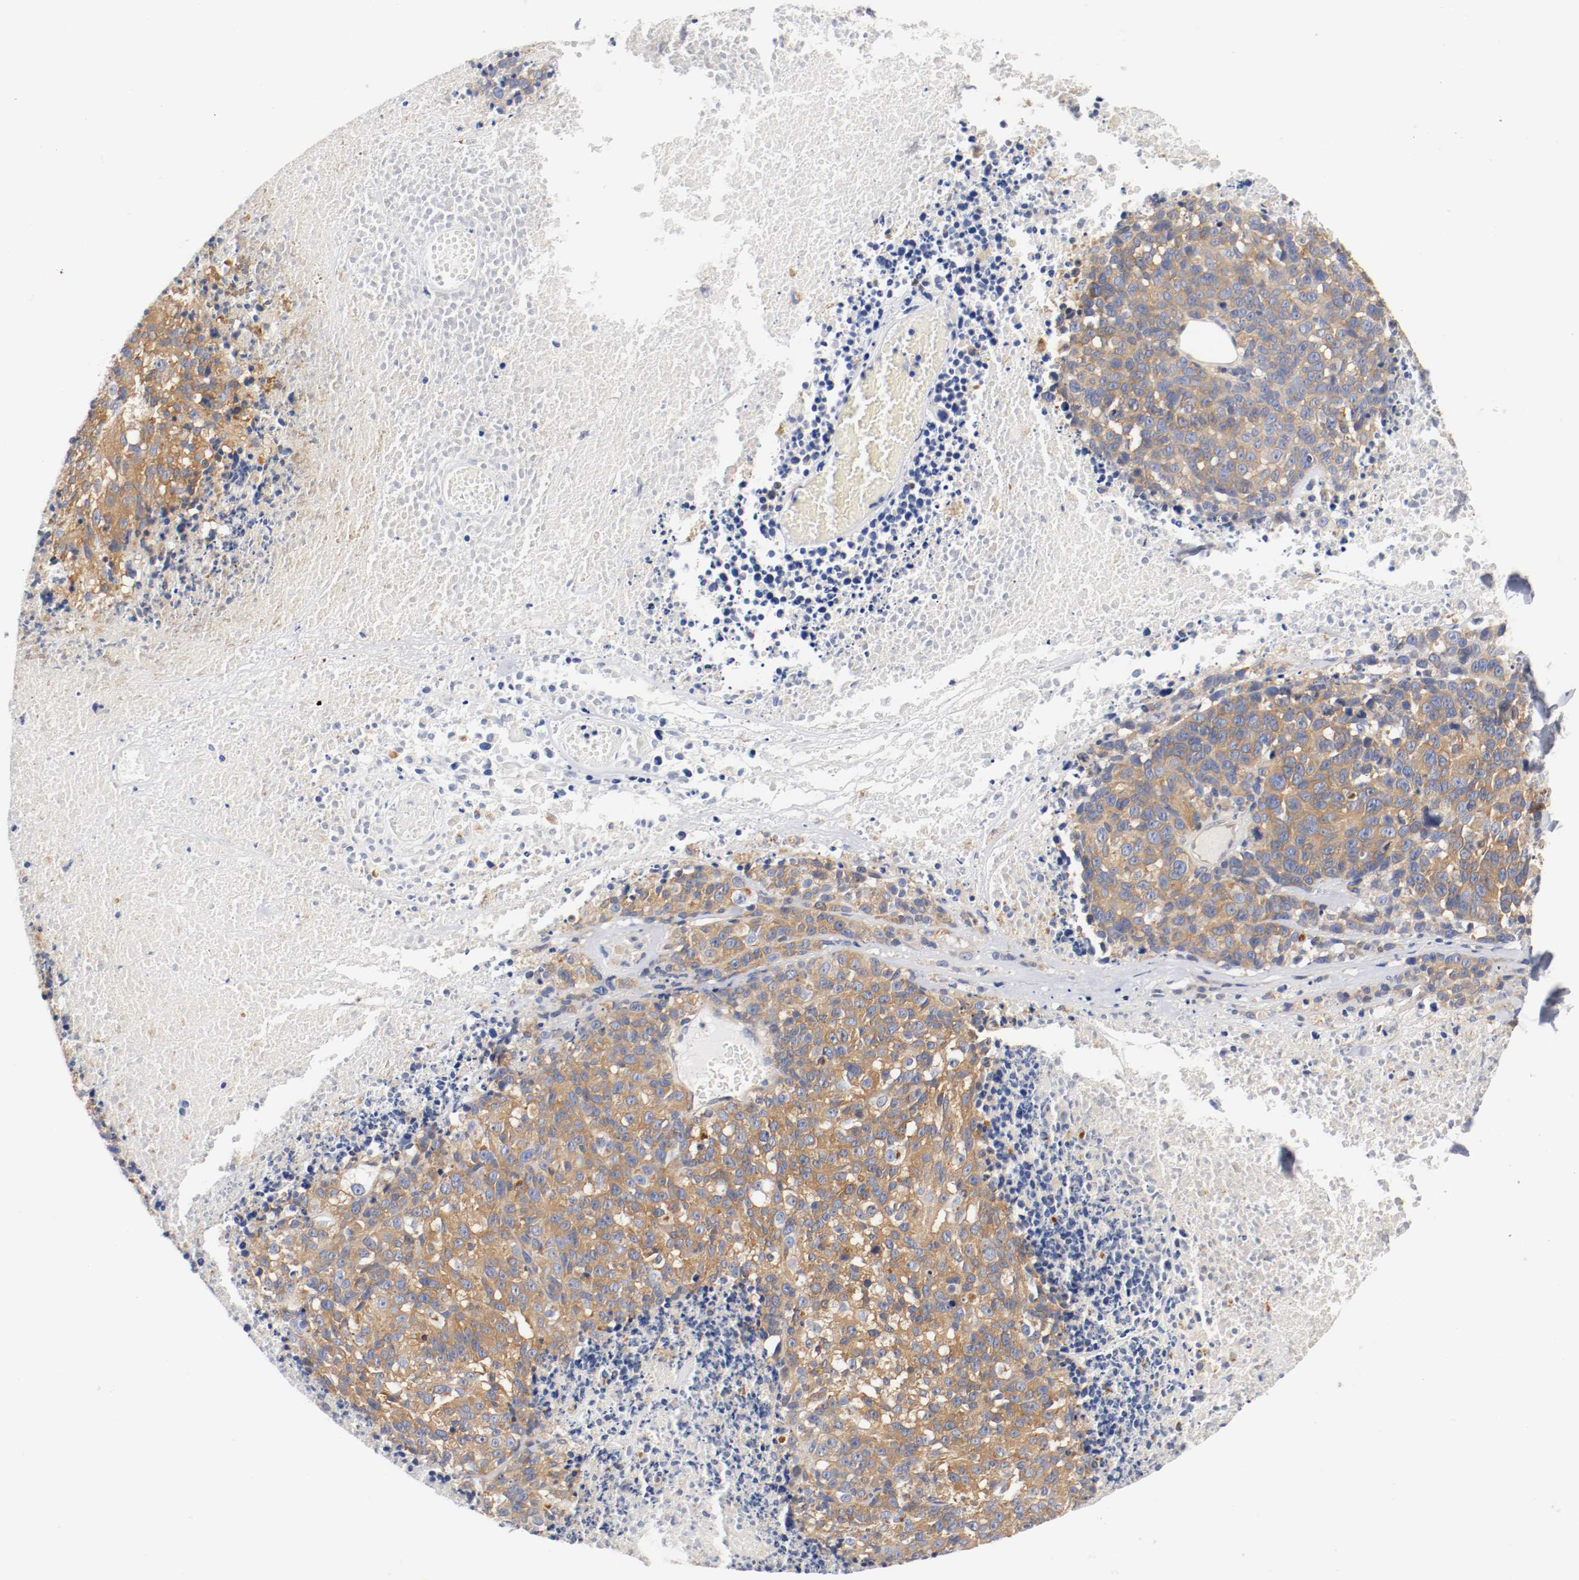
{"staining": {"intensity": "strong", "quantity": ">75%", "location": "cytoplasmic/membranous"}, "tissue": "melanoma", "cell_type": "Tumor cells", "image_type": "cancer", "snomed": [{"axis": "morphology", "description": "Malignant melanoma, Metastatic site"}, {"axis": "topography", "description": "Cerebral cortex"}], "caption": "DAB (3,3'-diaminobenzidine) immunohistochemical staining of melanoma reveals strong cytoplasmic/membranous protein expression in about >75% of tumor cells.", "gene": "HGS", "patient": {"sex": "female", "age": 52}}